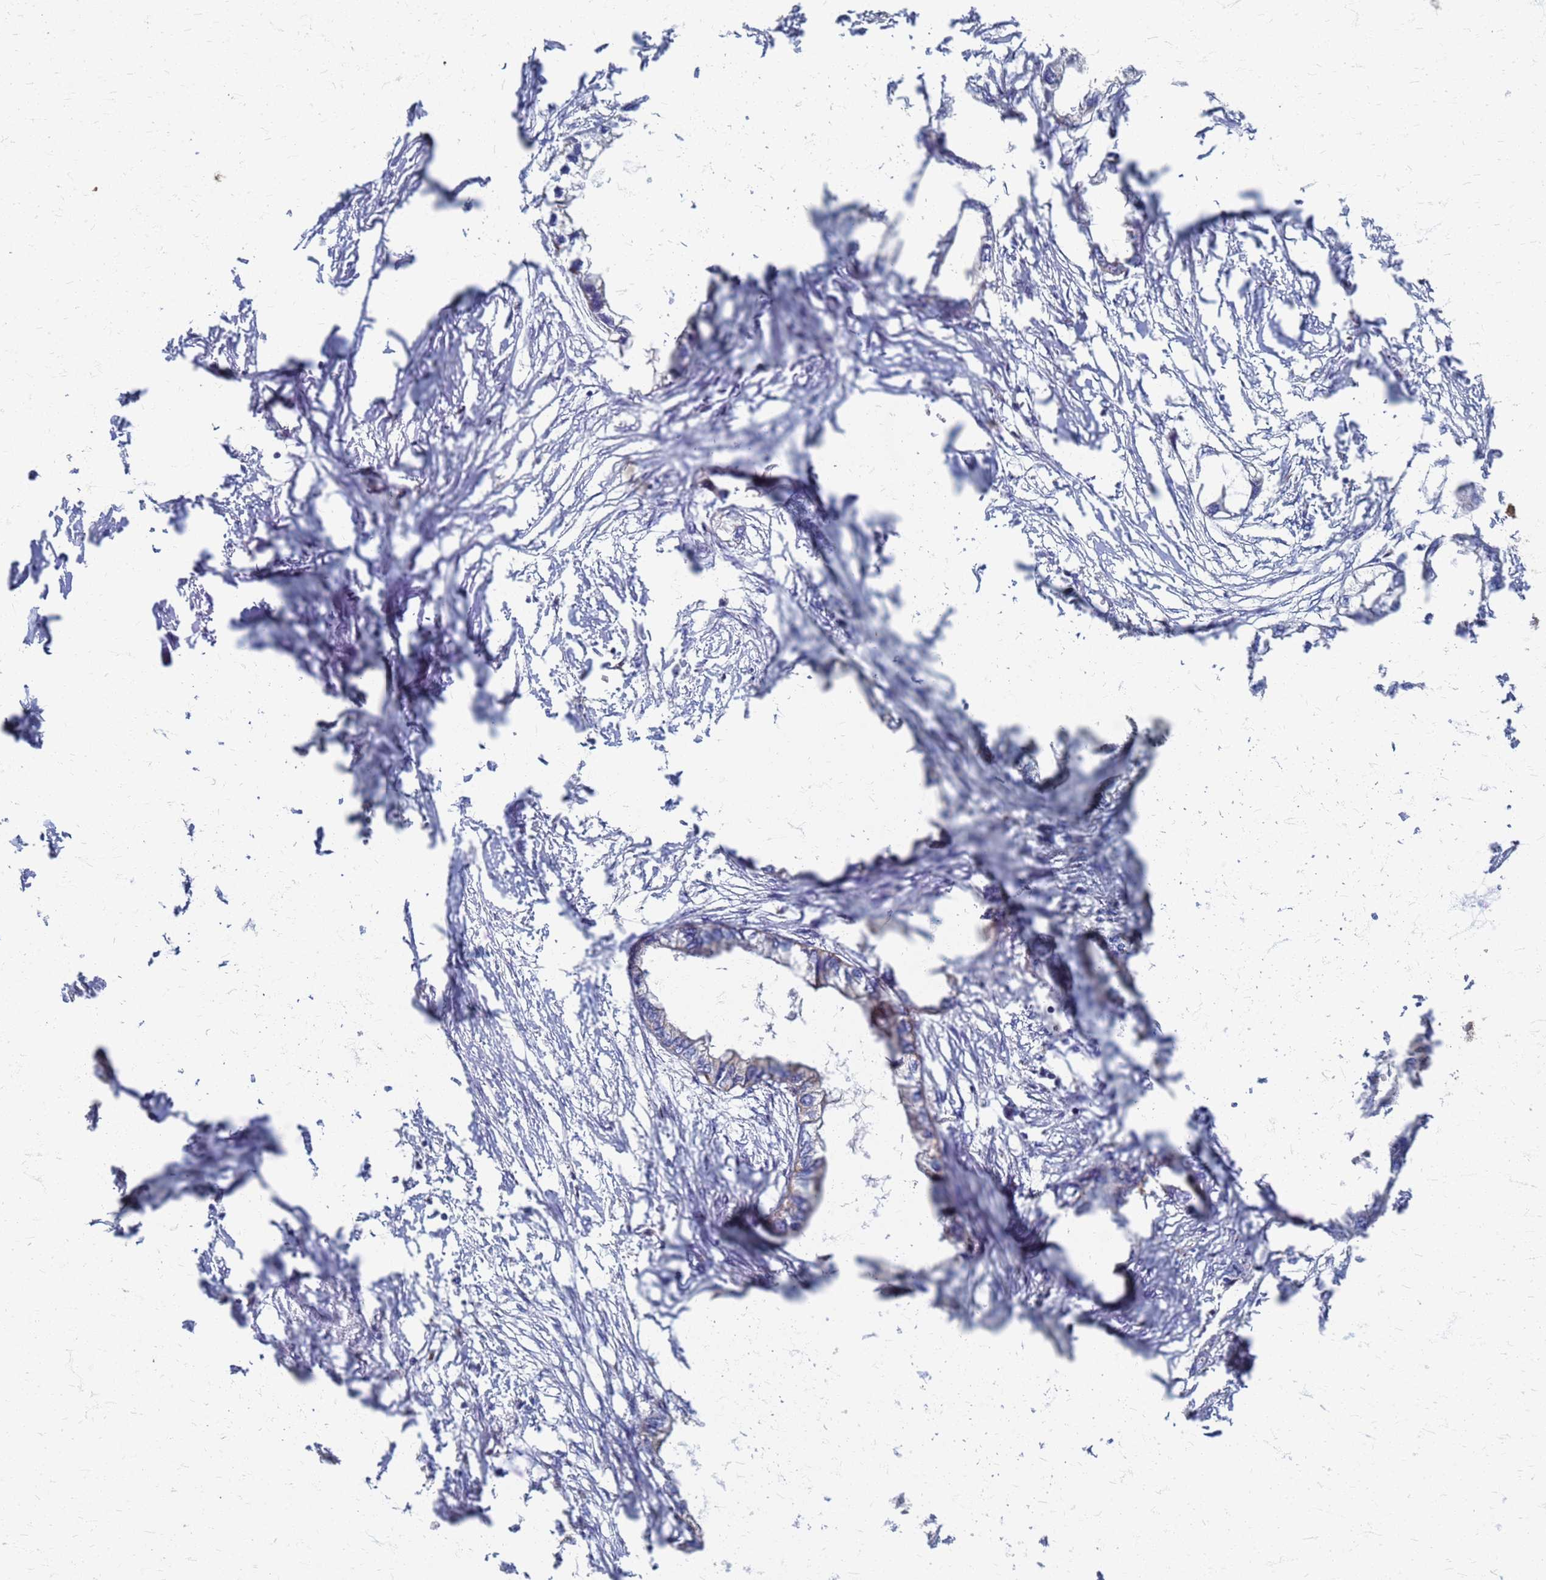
{"staining": {"intensity": "negative", "quantity": "none", "location": "none"}, "tissue": "endometrial cancer", "cell_type": "Tumor cells", "image_type": "cancer", "snomed": [{"axis": "morphology", "description": "Adenocarcinoma, NOS"}, {"axis": "morphology", "description": "Adenocarcinoma, metastatic, NOS"}, {"axis": "topography", "description": "Adipose tissue"}, {"axis": "topography", "description": "Endometrium"}], "caption": "IHC image of neoplastic tissue: endometrial cancer stained with DAB (3,3'-diaminobenzidine) shows no significant protein staining in tumor cells. The staining is performed using DAB brown chromogen with nuclei counter-stained in using hematoxylin.", "gene": "ATPAF1", "patient": {"sex": "female", "age": 67}}